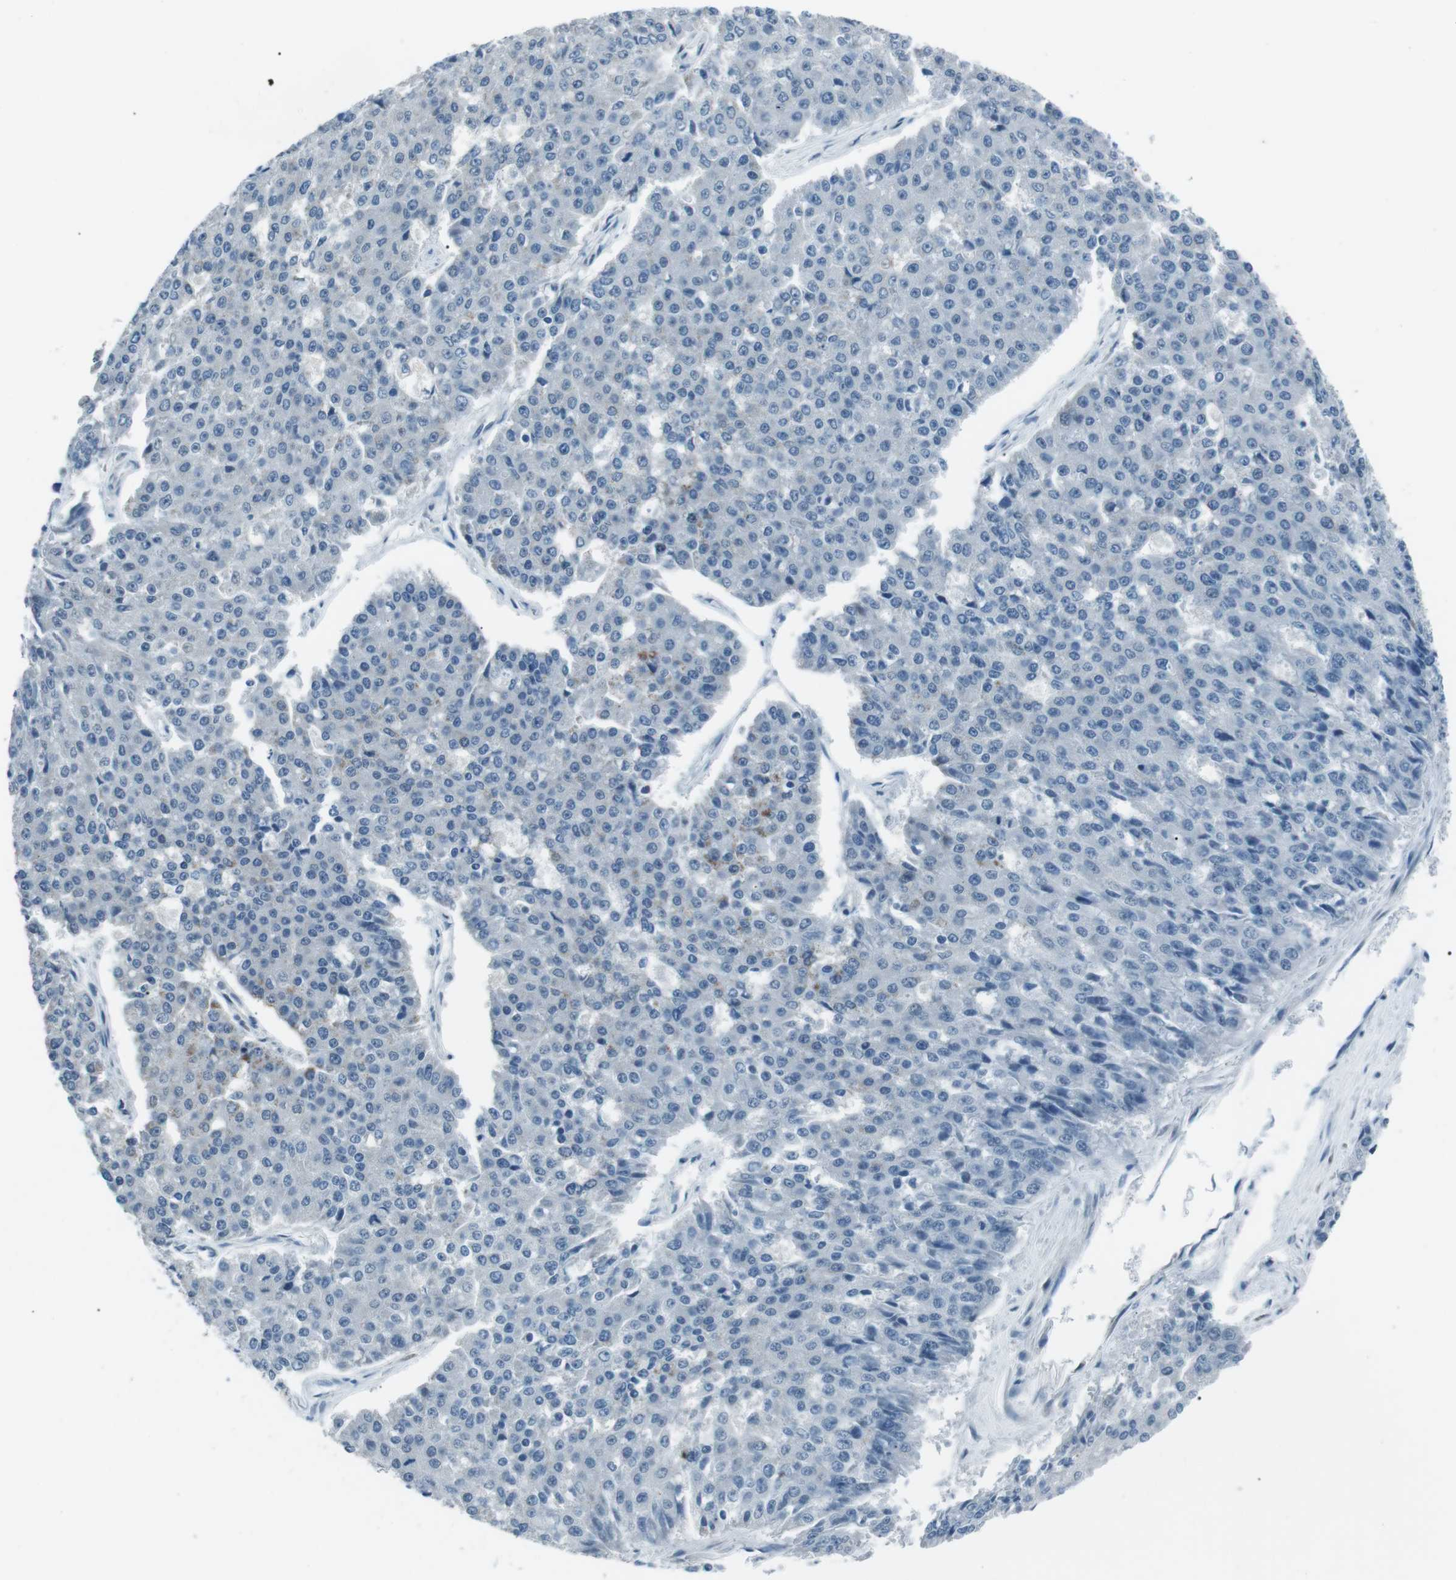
{"staining": {"intensity": "negative", "quantity": "none", "location": "none"}, "tissue": "pancreatic cancer", "cell_type": "Tumor cells", "image_type": "cancer", "snomed": [{"axis": "morphology", "description": "Adenocarcinoma, NOS"}, {"axis": "topography", "description": "Pancreas"}], "caption": "The micrograph displays no staining of tumor cells in pancreatic cancer (adenocarcinoma). The staining is performed using DAB (3,3'-diaminobenzidine) brown chromogen with nuclei counter-stained in using hematoxylin.", "gene": "SERPINB2", "patient": {"sex": "male", "age": 50}}